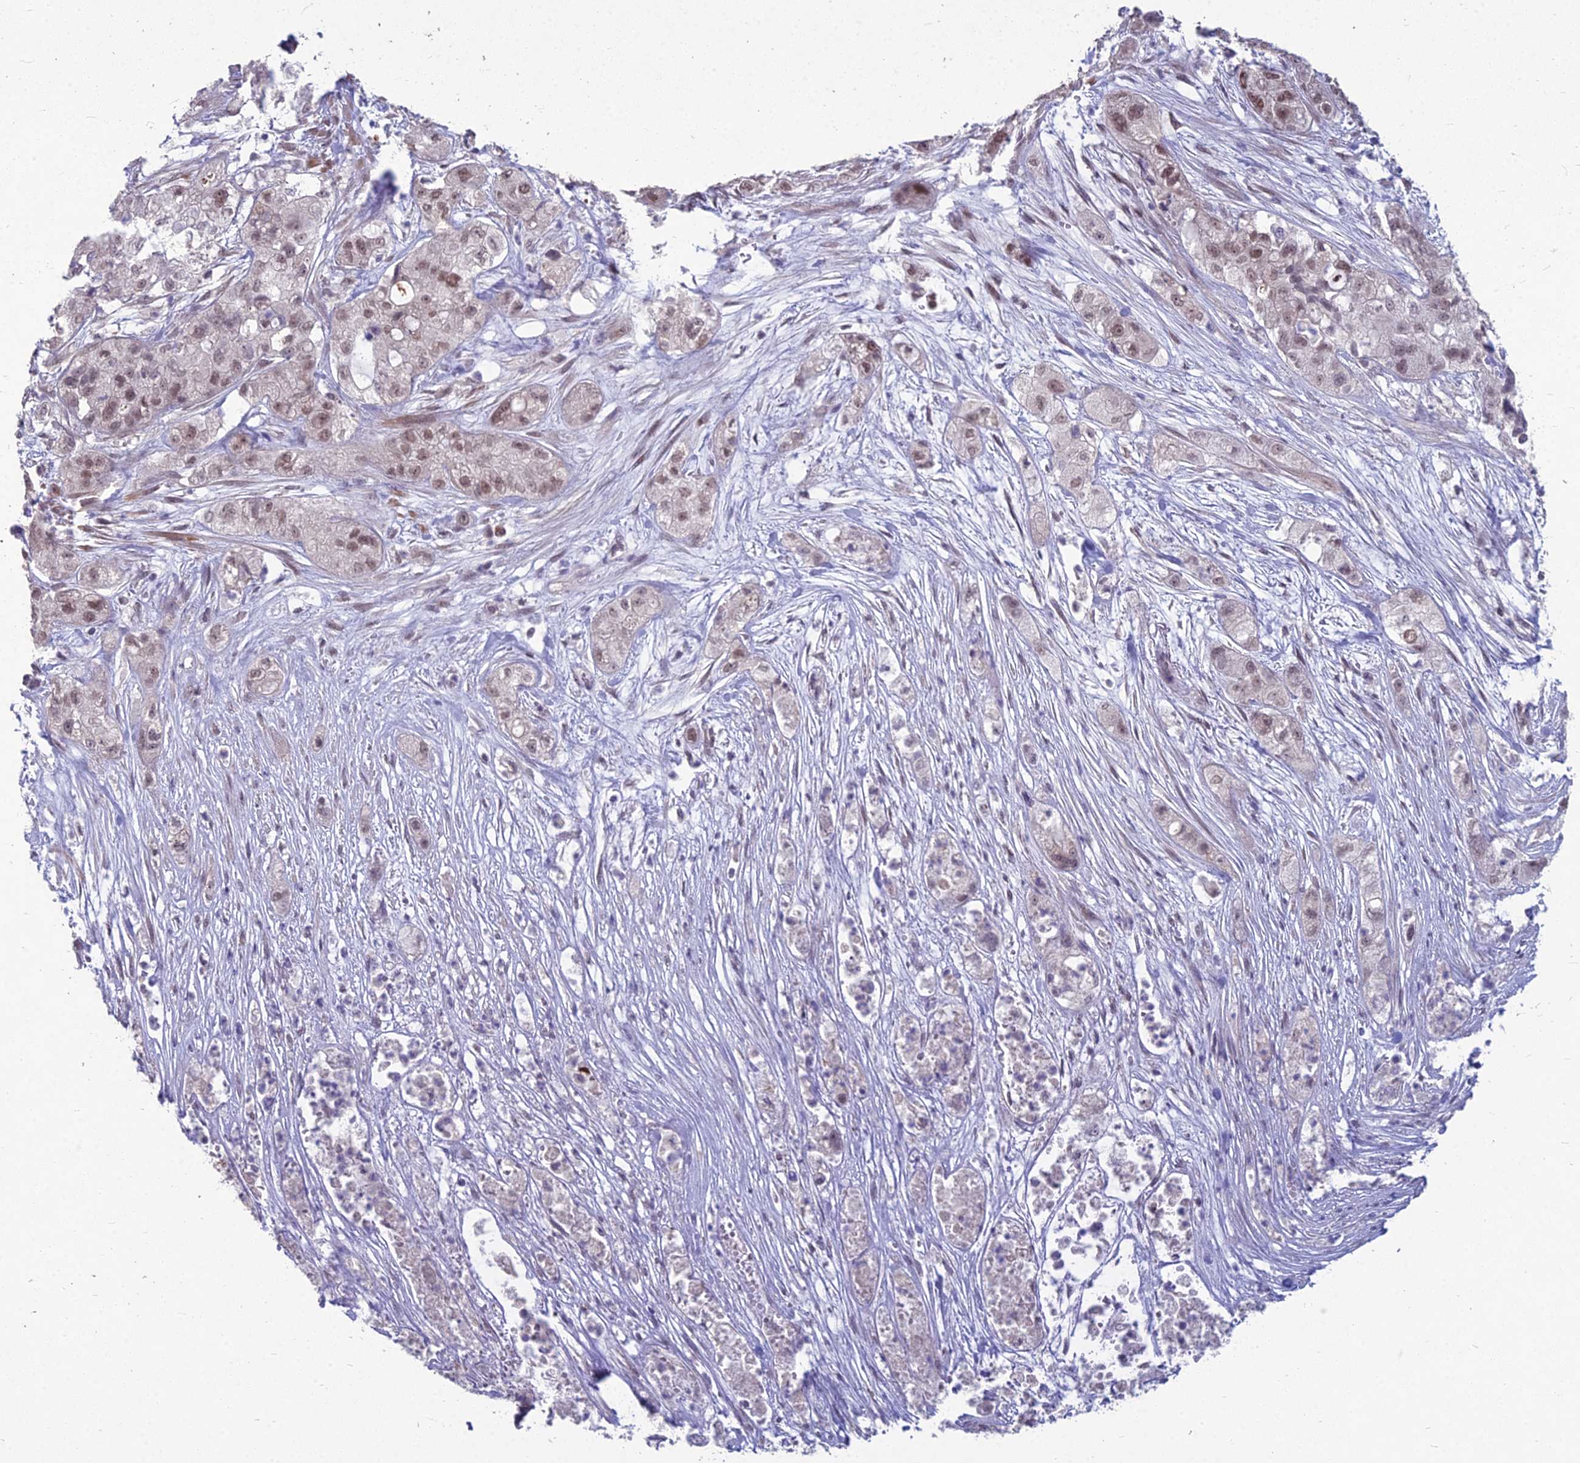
{"staining": {"intensity": "moderate", "quantity": ">75%", "location": "nuclear"}, "tissue": "pancreatic cancer", "cell_type": "Tumor cells", "image_type": "cancer", "snomed": [{"axis": "morphology", "description": "Adenocarcinoma, NOS"}, {"axis": "topography", "description": "Pancreas"}], "caption": "This photomicrograph demonstrates pancreatic adenocarcinoma stained with immunohistochemistry (IHC) to label a protein in brown. The nuclear of tumor cells show moderate positivity for the protein. Nuclei are counter-stained blue.", "gene": "KAT7", "patient": {"sex": "female", "age": 78}}